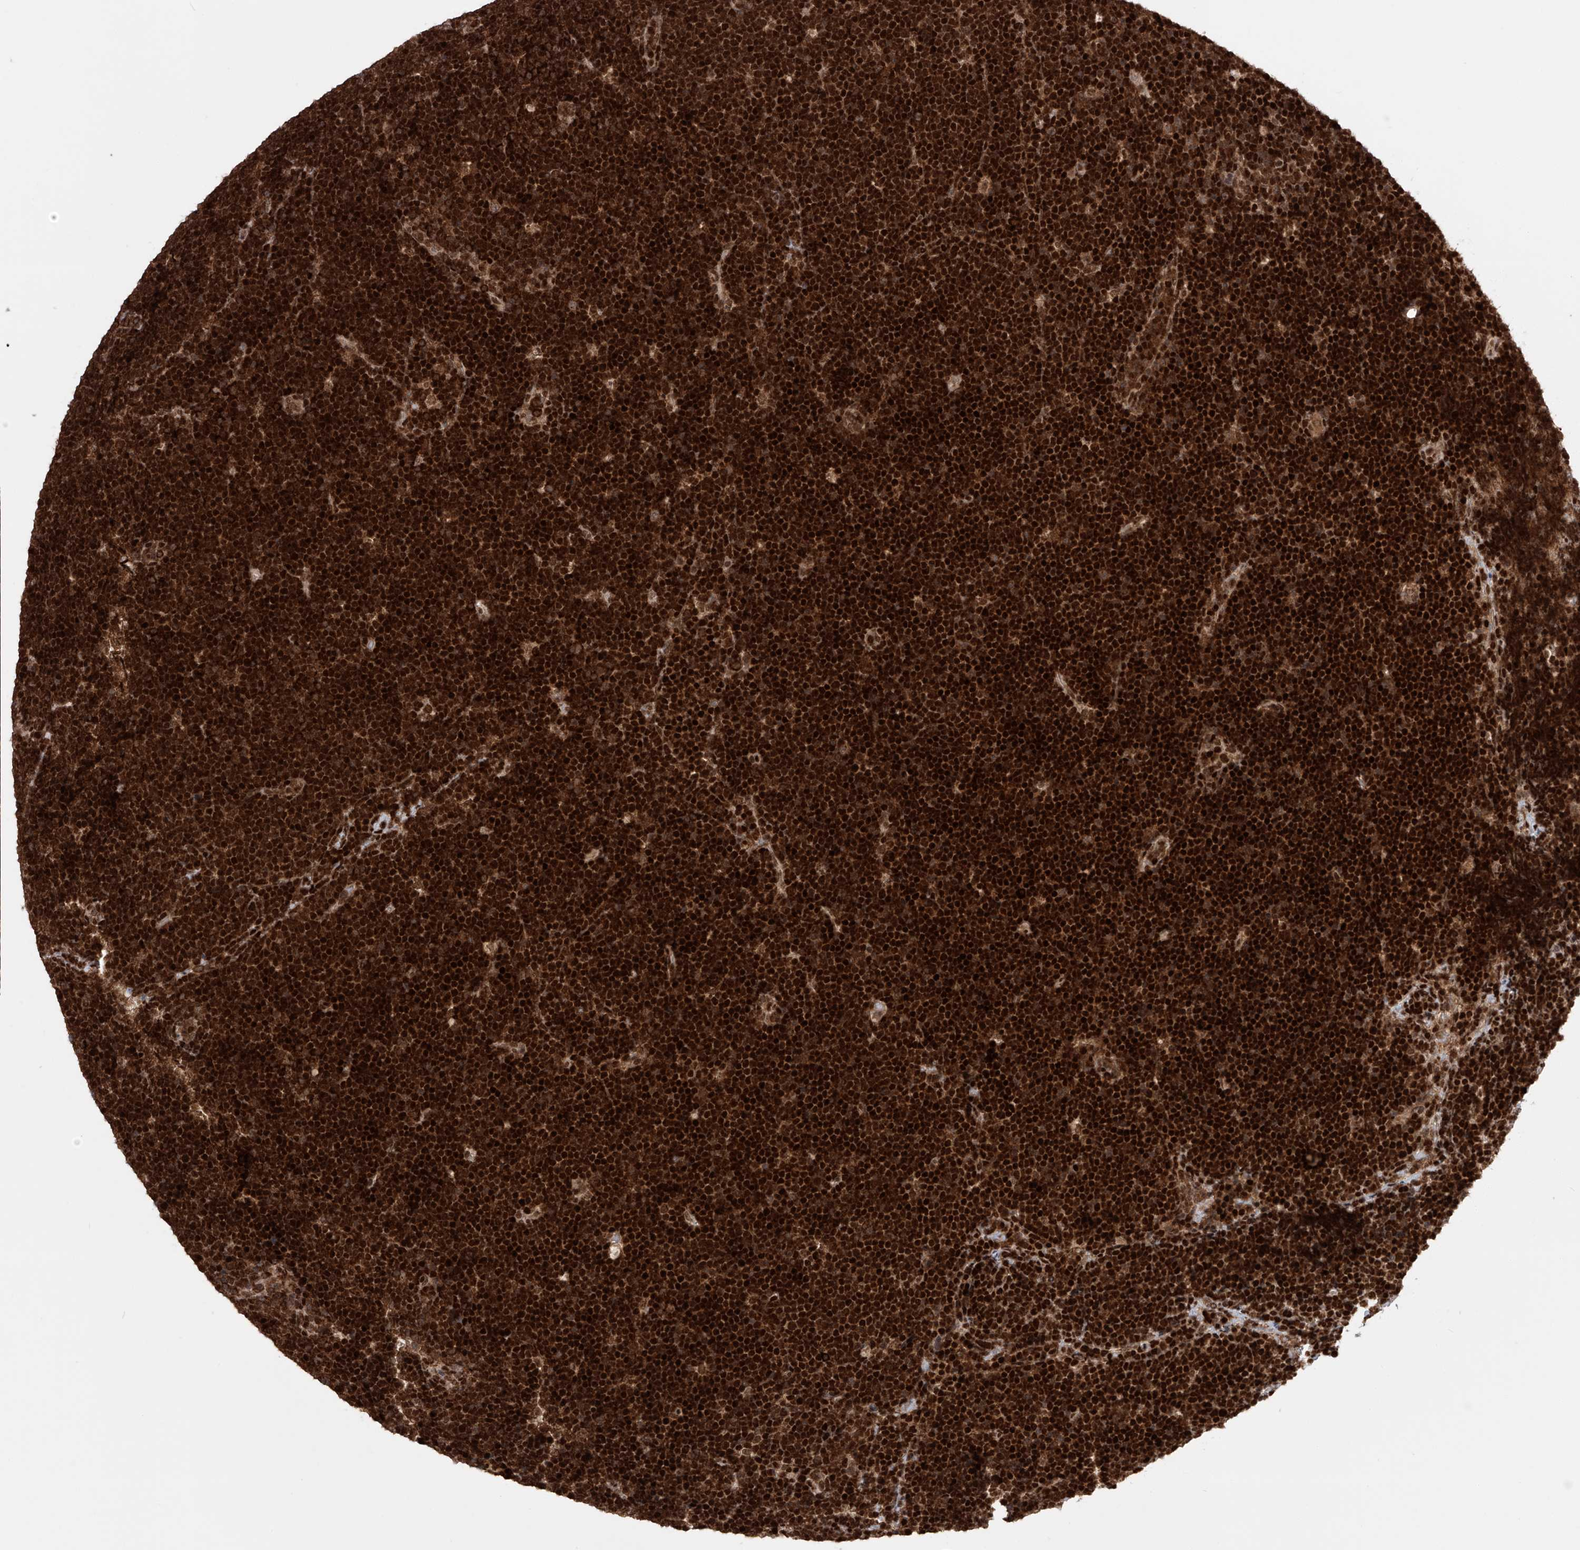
{"staining": {"intensity": "strong", "quantity": ">75%", "location": "cytoplasmic/membranous,nuclear"}, "tissue": "lymphoma", "cell_type": "Tumor cells", "image_type": "cancer", "snomed": [{"axis": "morphology", "description": "Malignant lymphoma, non-Hodgkin's type, High grade"}, {"axis": "topography", "description": "Lymph node"}], "caption": "A brown stain shows strong cytoplasmic/membranous and nuclear positivity of a protein in human malignant lymphoma, non-Hodgkin's type (high-grade) tumor cells.", "gene": "ZNF280D", "patient": {"sex": "male", "age": 13}}